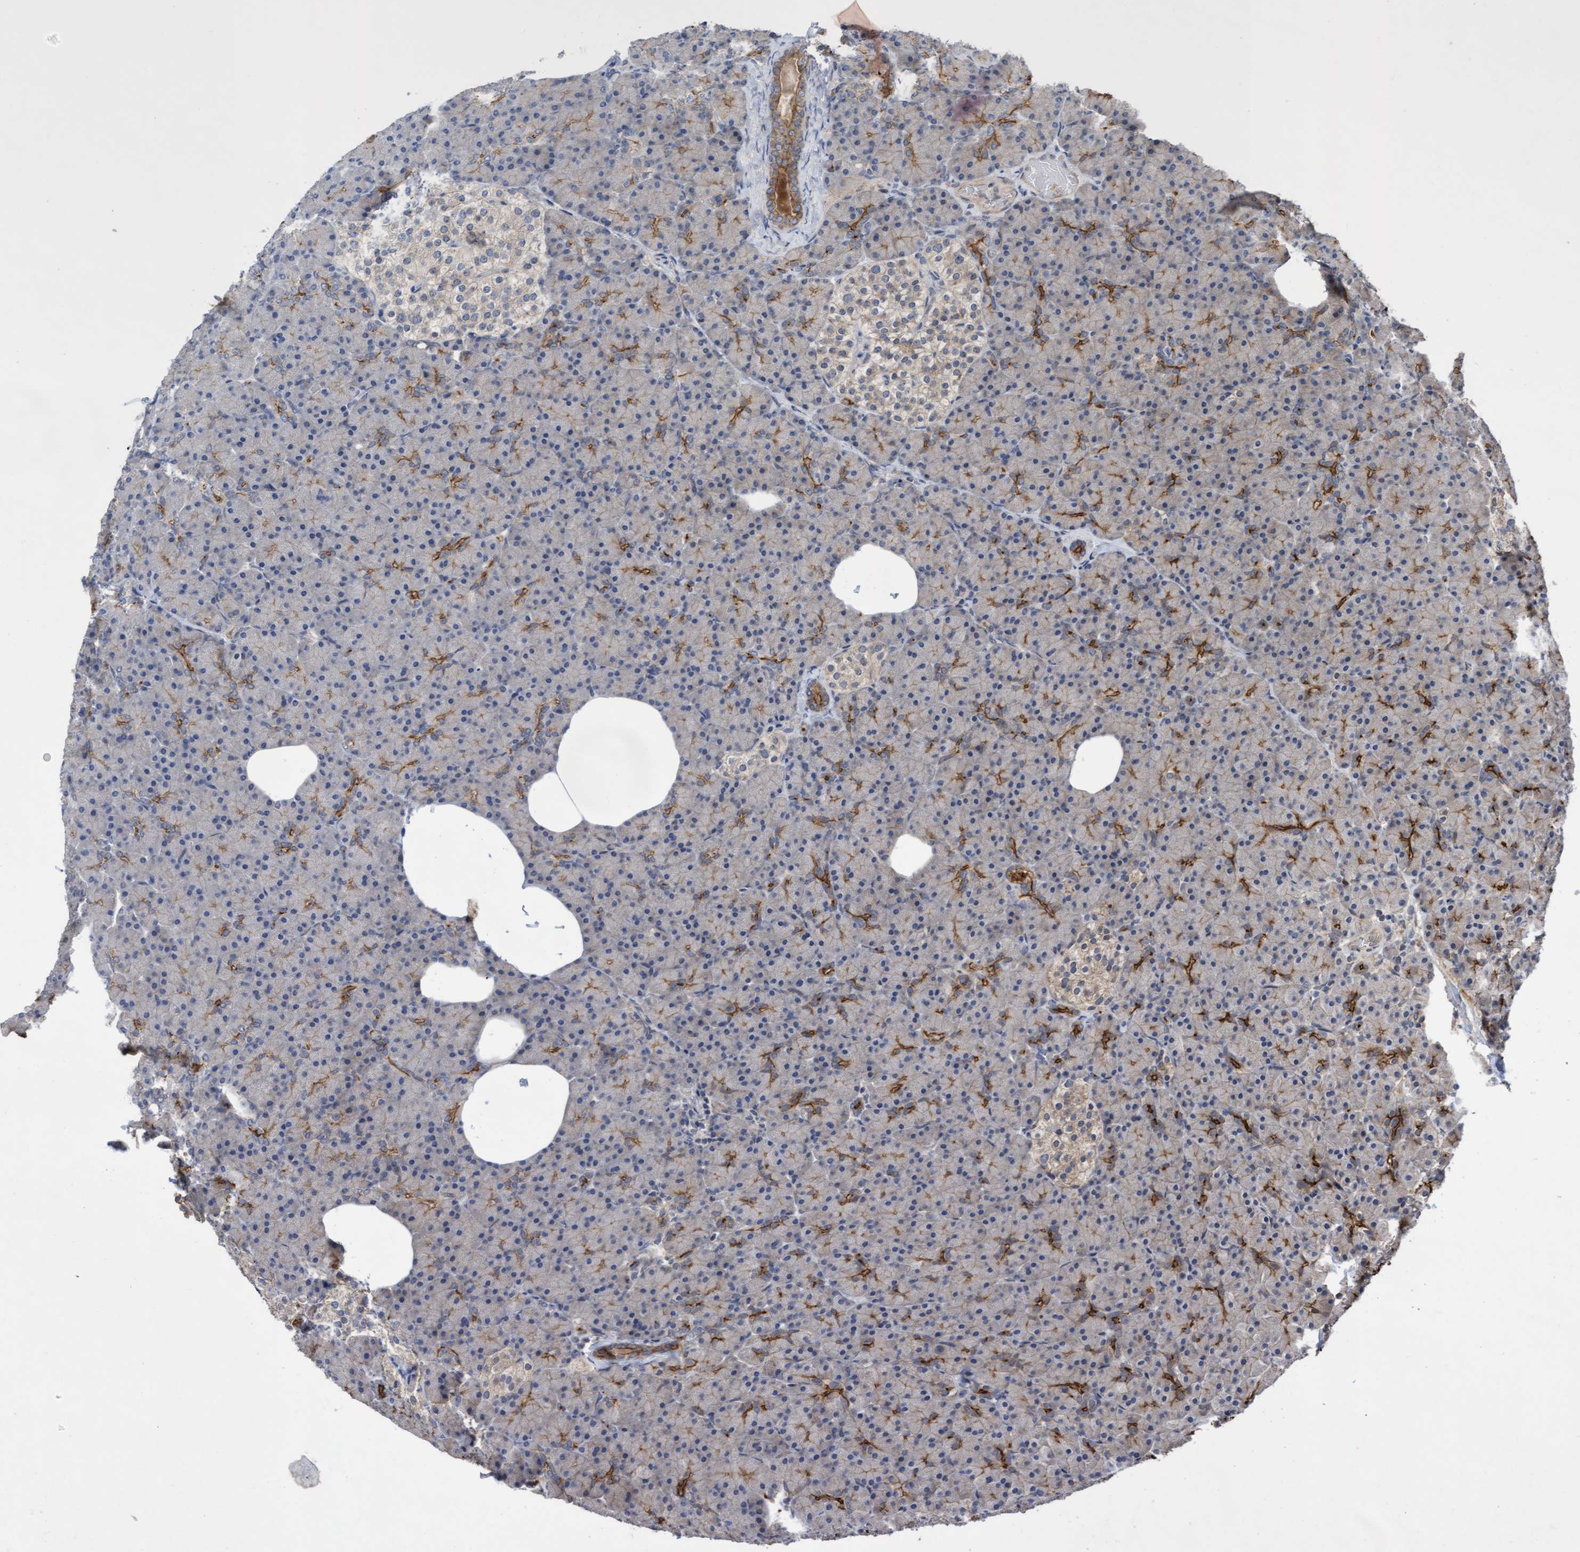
{"staining": {"intensity": "moderate", "quantity": "<25%", "location": "cytoplasmic/membranous"}, "tissue": "pancreas", "cell_type": "Exocrine glandular cells", "image_type": "normal", "snomed": [{"axis": "morphology", "description": "Normal tissue, NOS"}, {"axis": "topography", "description": "Pancreas"}], "caption": "A low amount of moderate cytoplasmic/membranous staining is seen in approximately <25% of exocrine glandular cells in benign pancreas.", "gene": "COBL", "patient": {"sex": "female", "age": 43}}